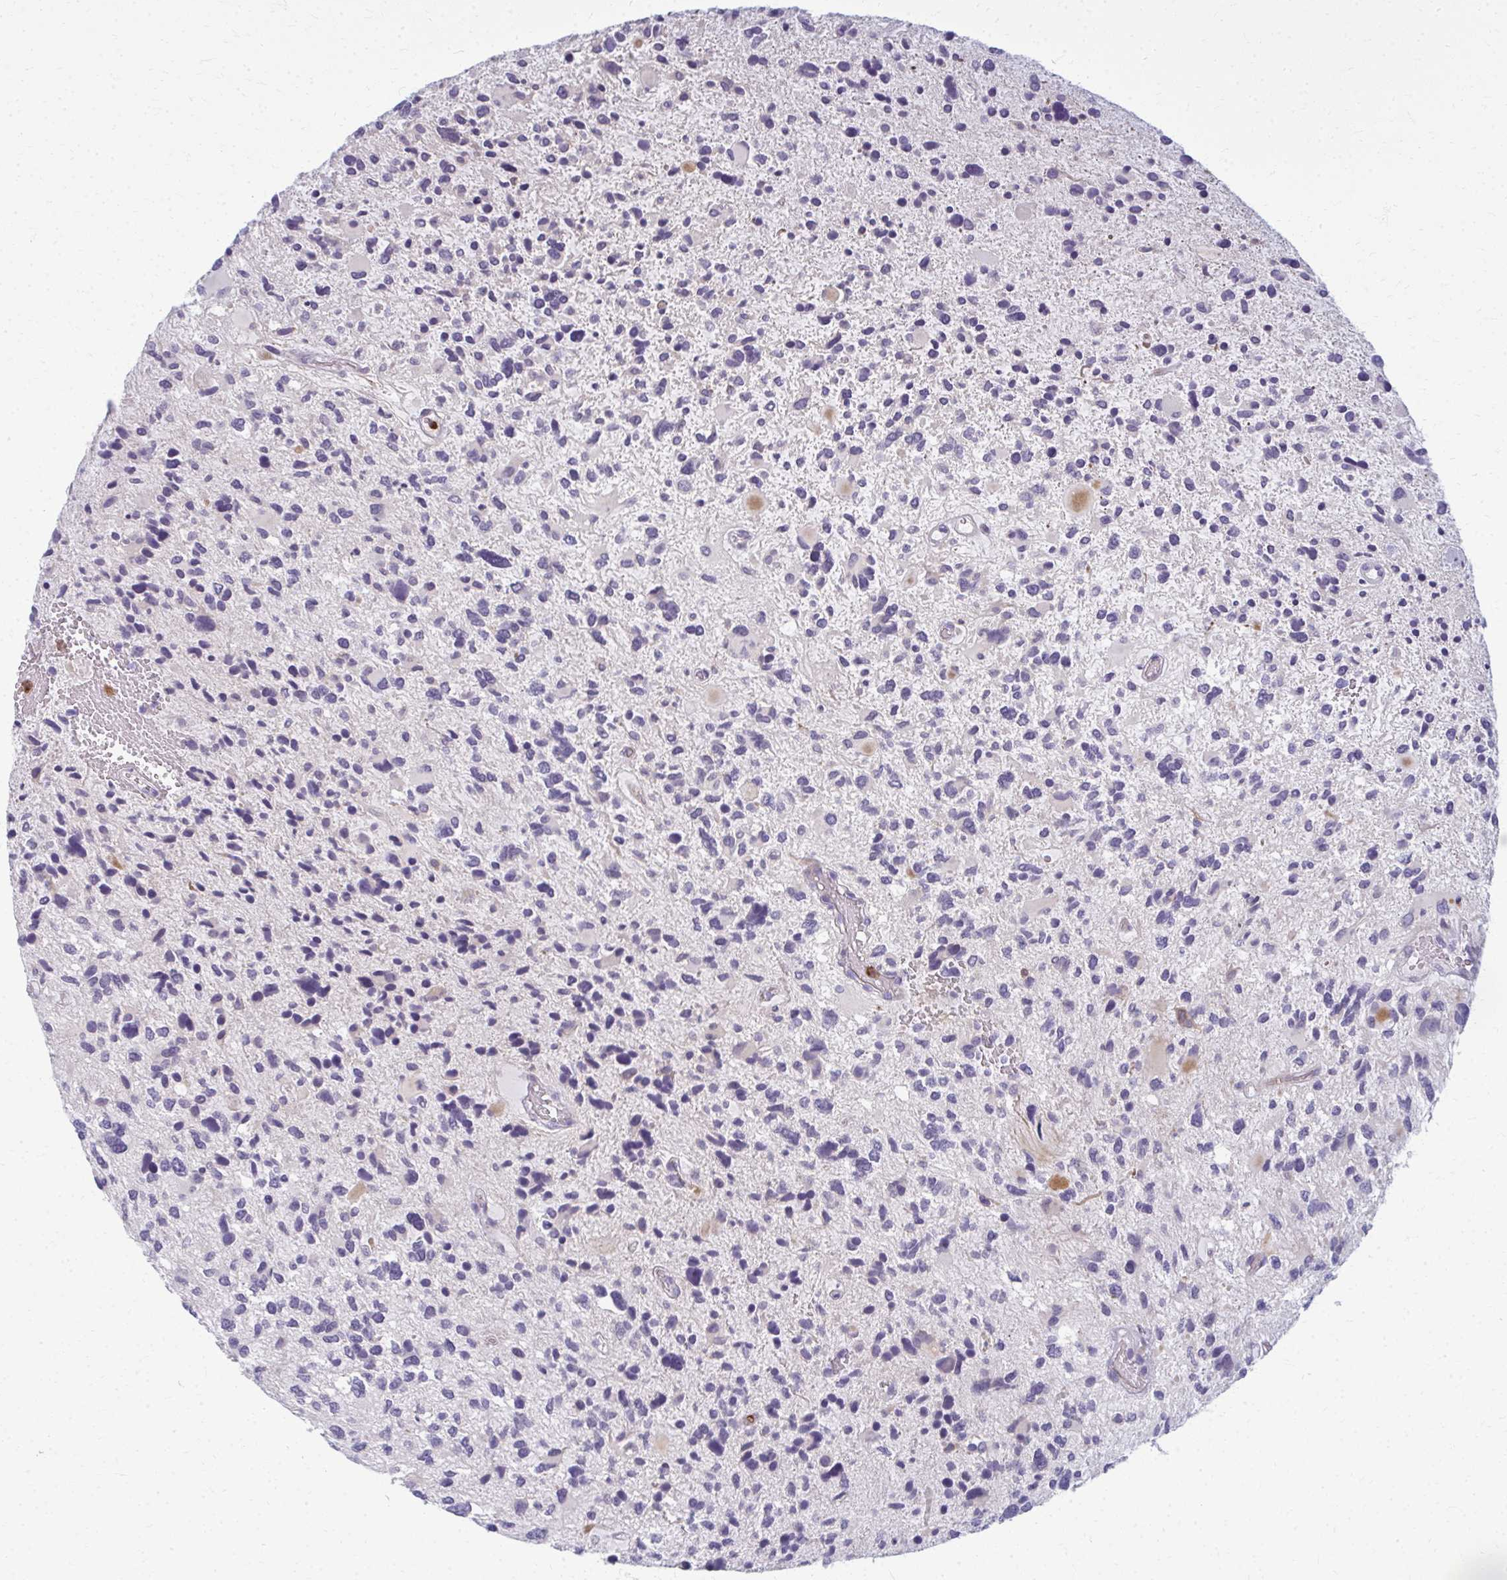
{"staining": {"intensity": "moderate", "quantity": "<25%", "location": "cytoplasmic/membranous"}, "tissue": "glioma", "cell_type": "Tumor cells", "image_type": "cancer", "snomed": [{"axis": "morphology", "description": "Glioma, malignant, High grade"}, {"axis": "topography", "description": "Brain"}], "caption": "Moderate cytoplasmic/membranous protein expression is identified in approximately <25% of tumor cells in high-grade glioma (malignant).", "gene": "AP5M1", "patient": {"sex": "female", "age": 11}}